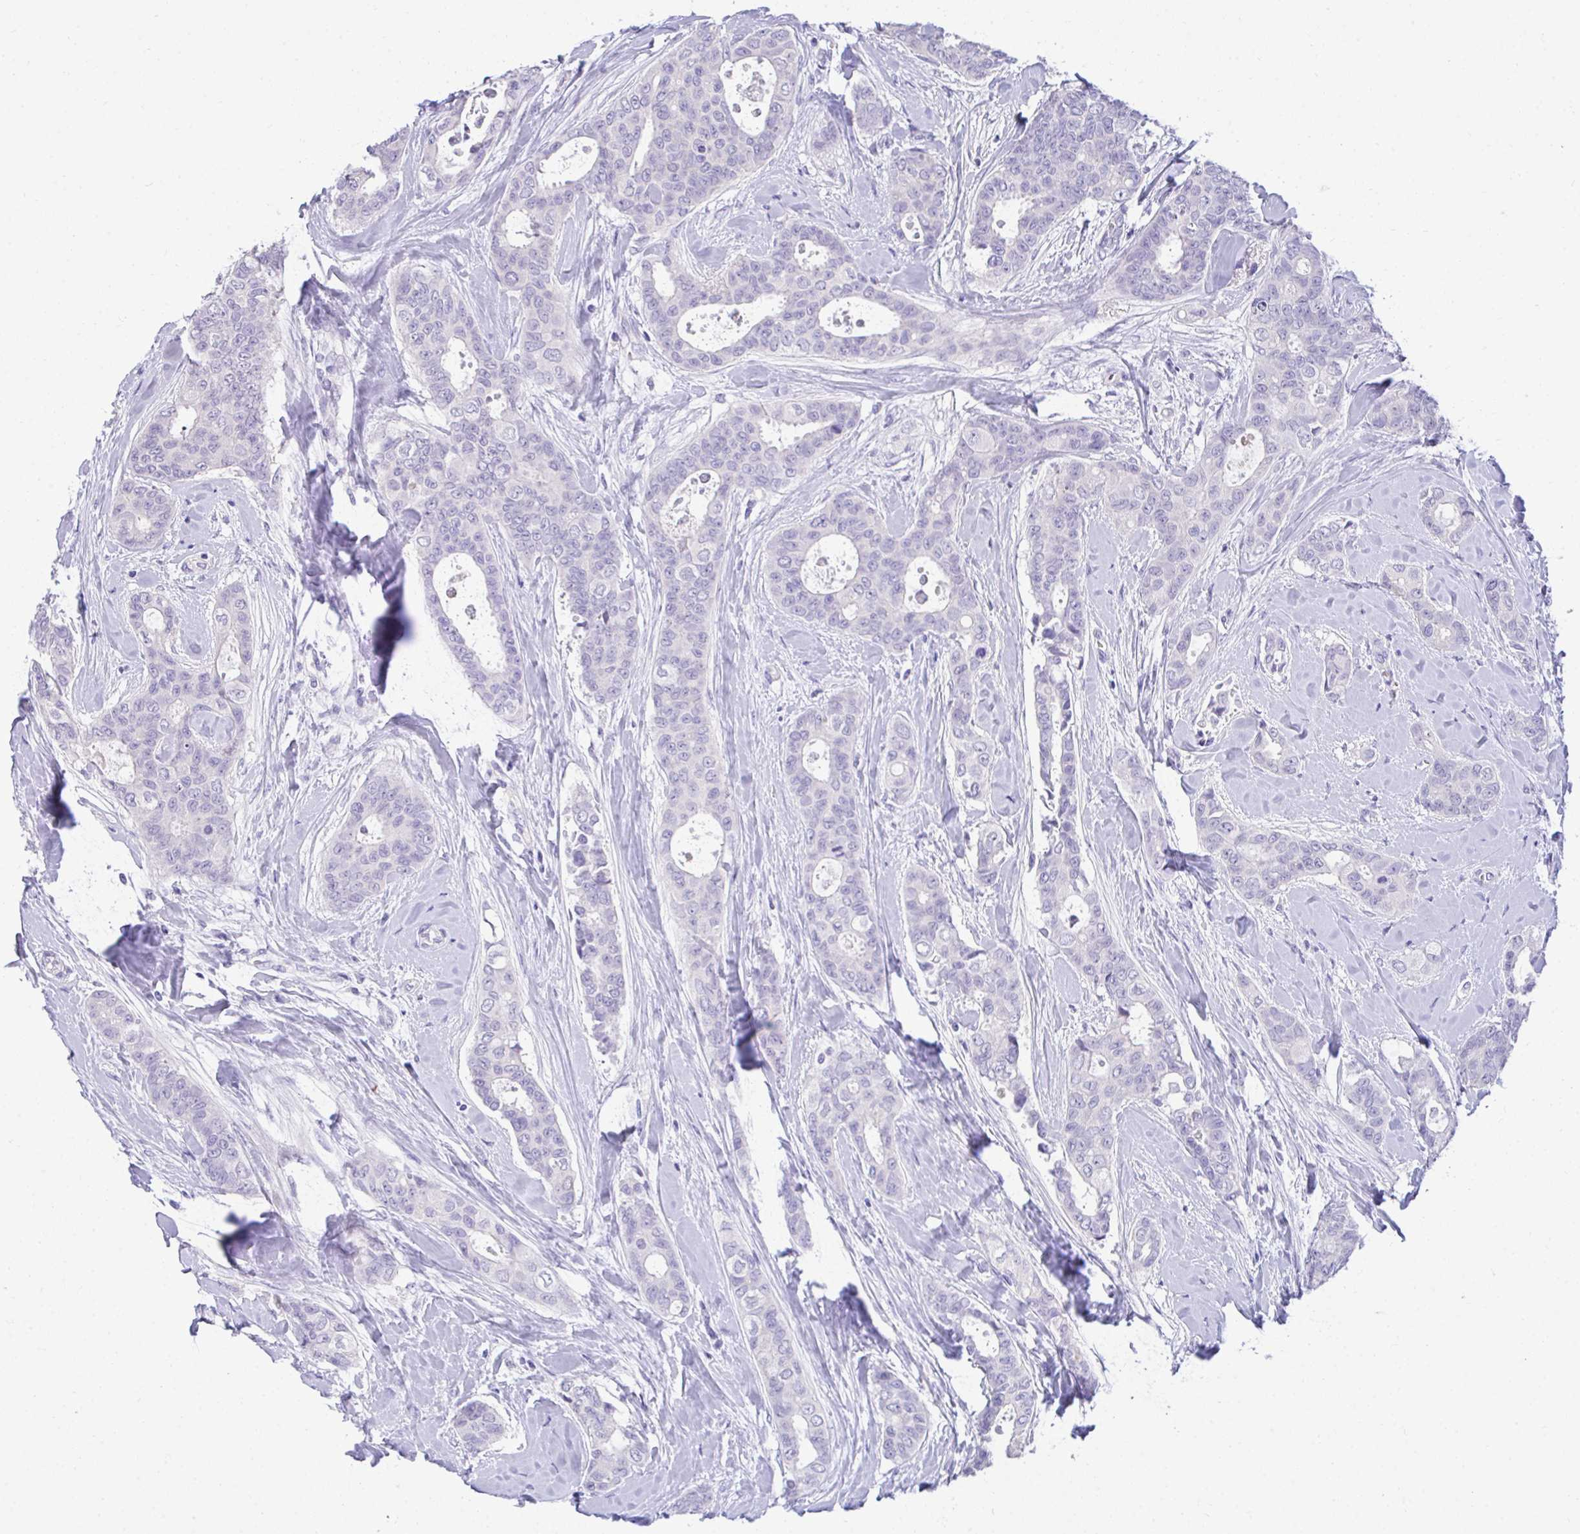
{"staining": {"intensity": "negative", "quantity": "none", "location": "none"}, "tissue": "breast cancer", "cell_type": "Tumor cells", "image_type": "cancer", "snomed": [{"axis": "morphology", "description": "Duct carcinoma"}, {"axis": "topography", "description": "Breast"}], "caption": "There is no significant positivity in tumor cells of breast intraductal carcinoma.", "gene": "TMCO5A", "patient": {"sex": "female", "age": 45}}